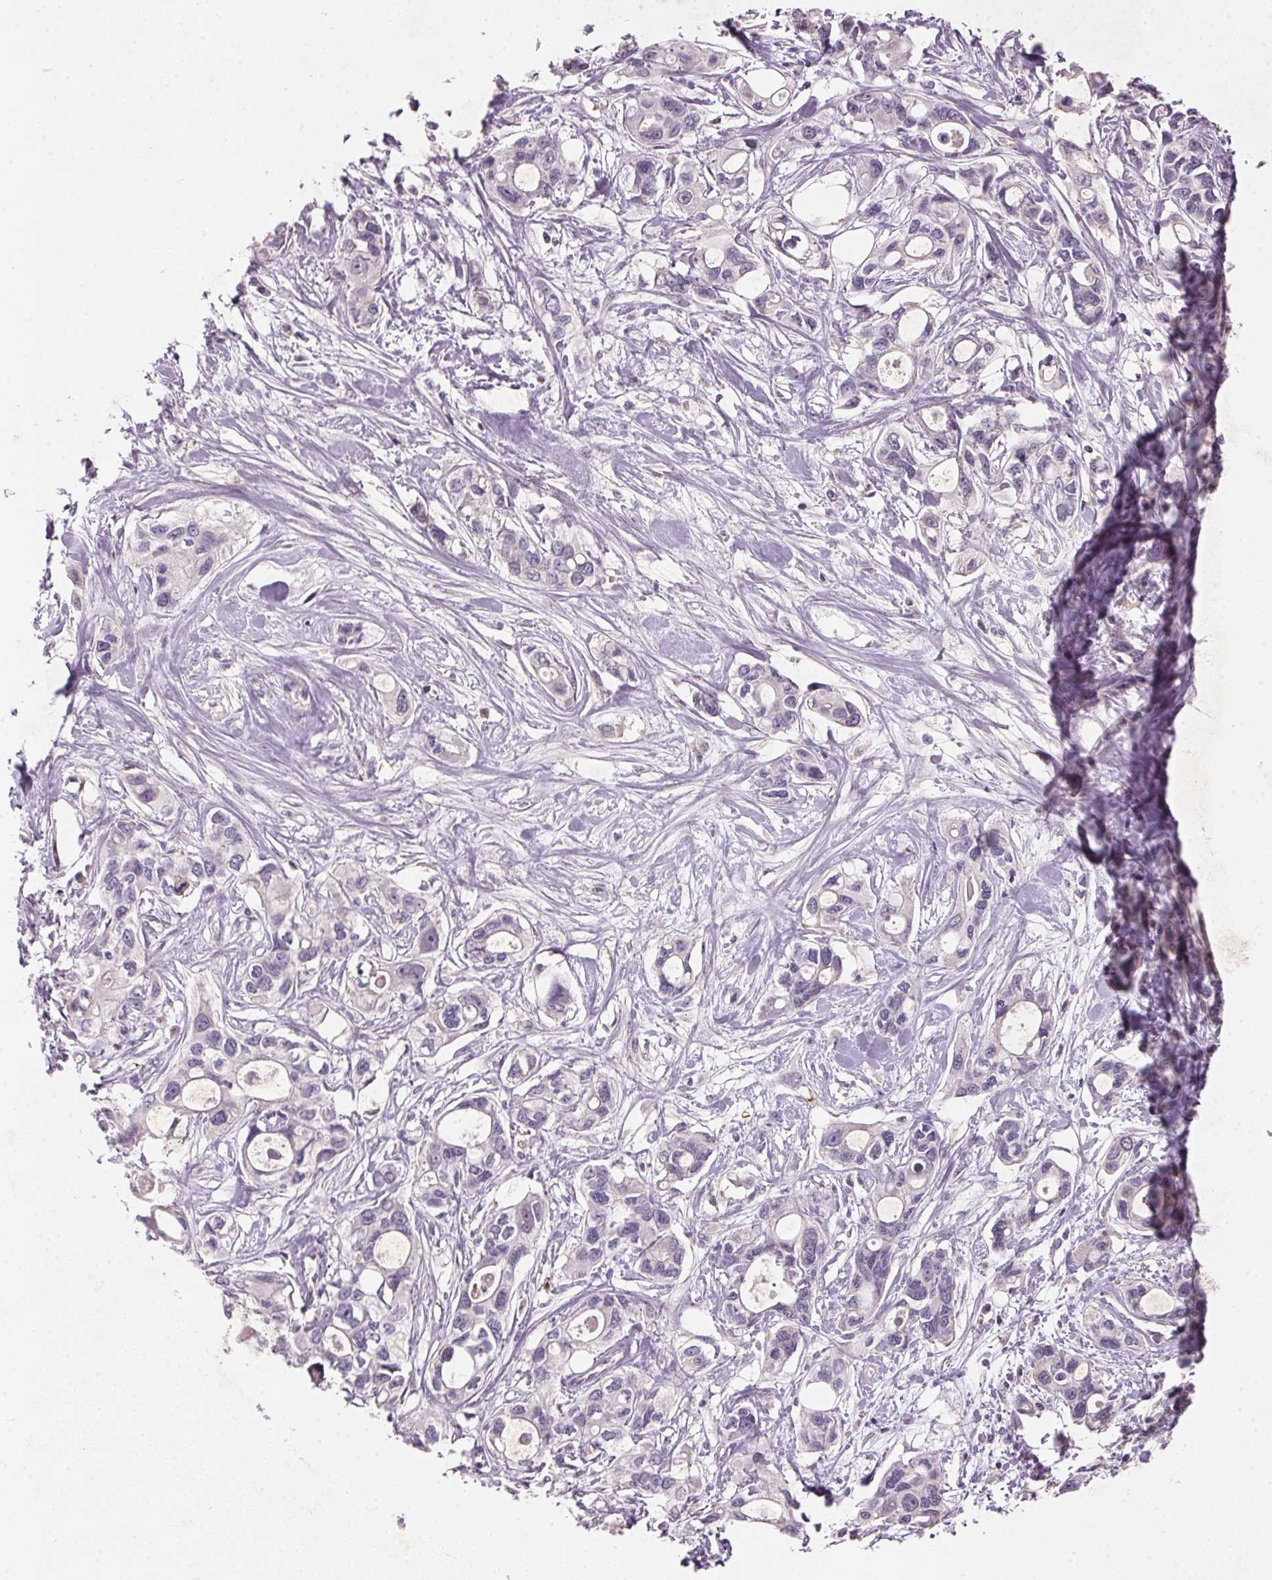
{"staining": {"intensity": "negative", "quantity": "none", "location": "none"}, "tissue": "pancreatic cancer", "cell_type": "Tumor cells", "image_type": "cancer", "snomed": [{"axis": "morphology", "description": "Adenocarcinoma, NOS"}, {"axis": "topography", "description": "Pancreas"}], "caption": "IHC photomicrograph of neoplastic tissue: pancreatic cancer stained with DAB exhibits no significant protein expression in tumor cells.", "gene": "KCNK15", "patient": {"sex": "male", "age": 60}}